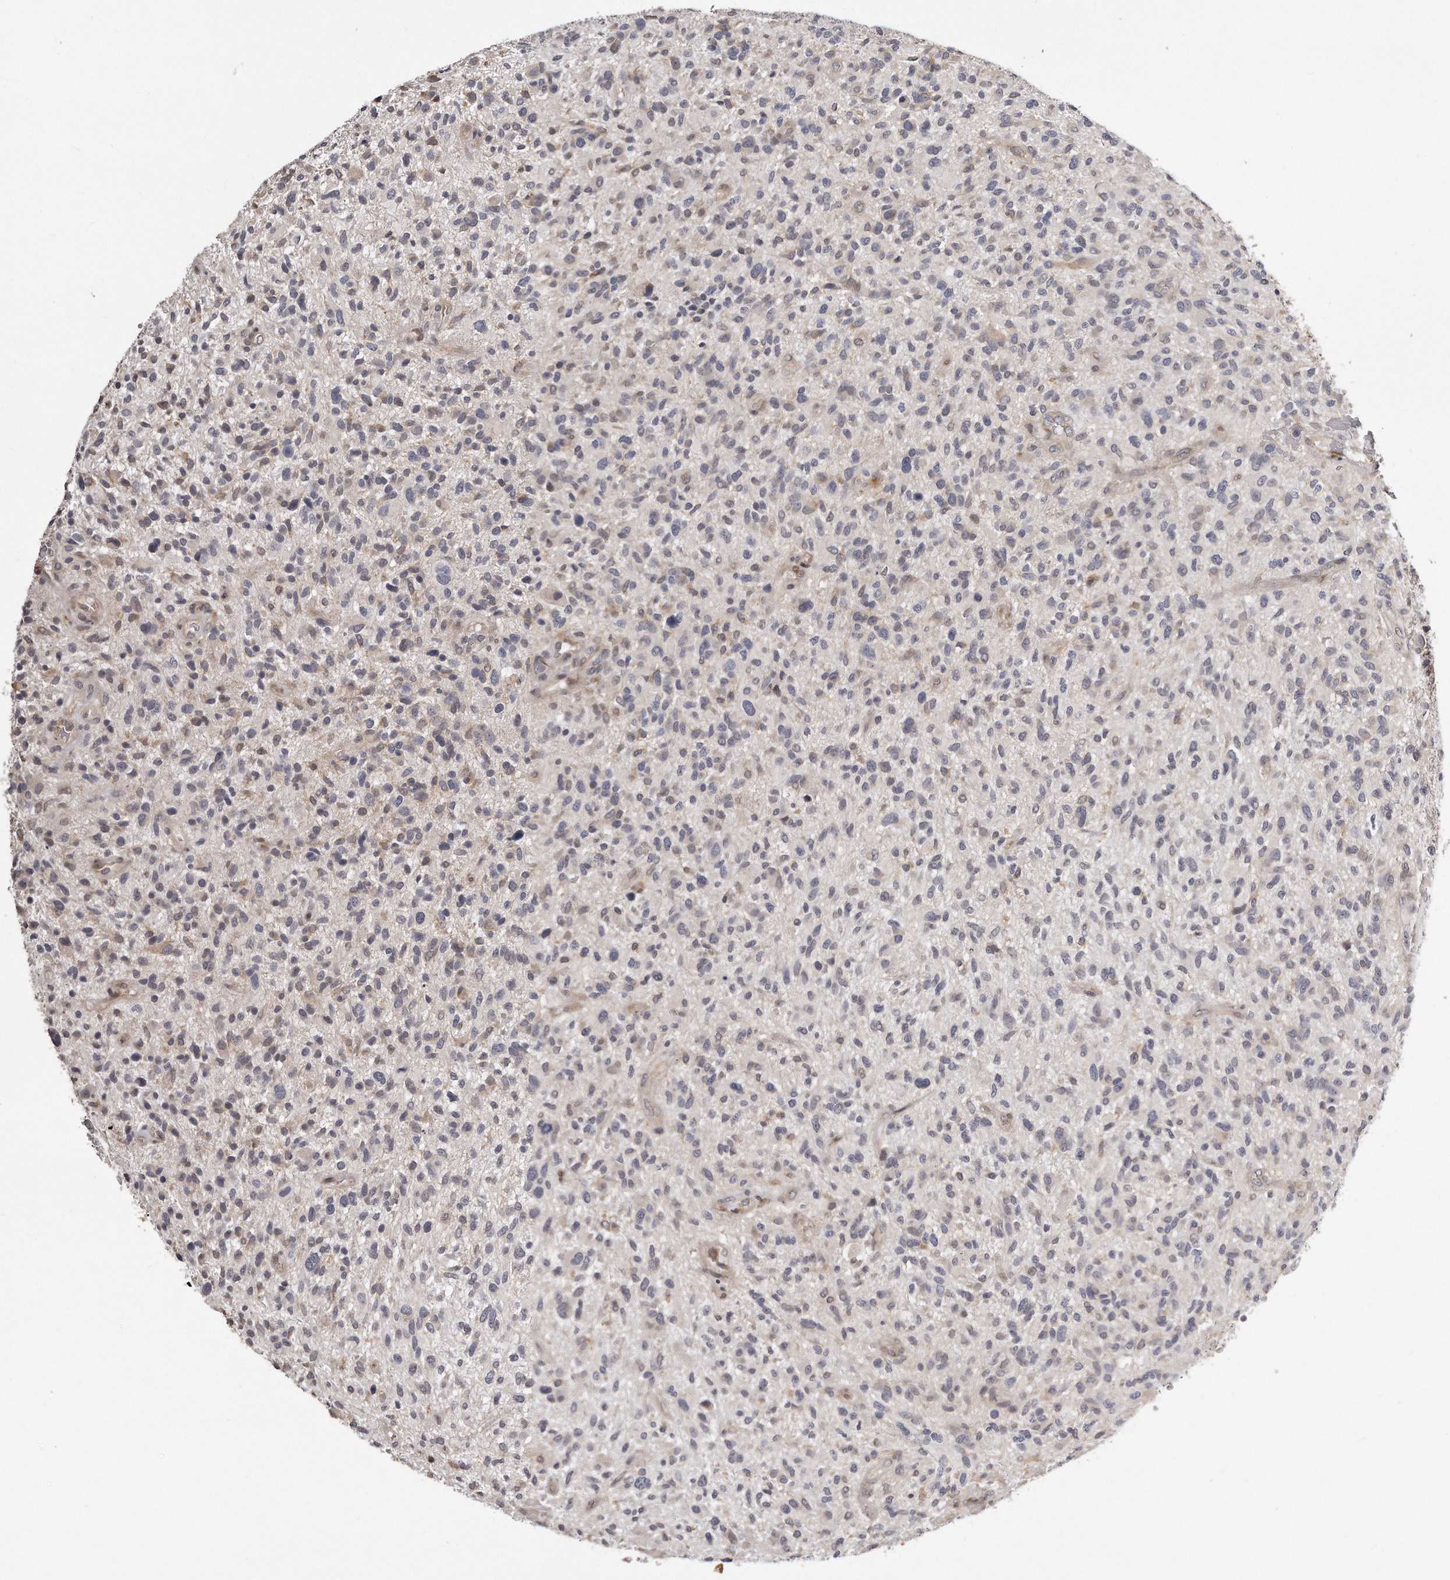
{"staining": {"intensity": "negative", "quantity": "none", "location": "none"}, "tissue": "glioma", "cell_type": "Tumor cells", "image_type": "cancer", "snomed": [{"axis": "morphology", "description": "Glioma, malignant, High grade"}, {"axis": "topography", "description": "Brain"}], "caption": "Immunohistochemical staining of human malignant high-grade glioma reveals no significant staining in tumor cells.", "gene": "TRAPPC14", "patient": {"sex": "male", "age": 47}}